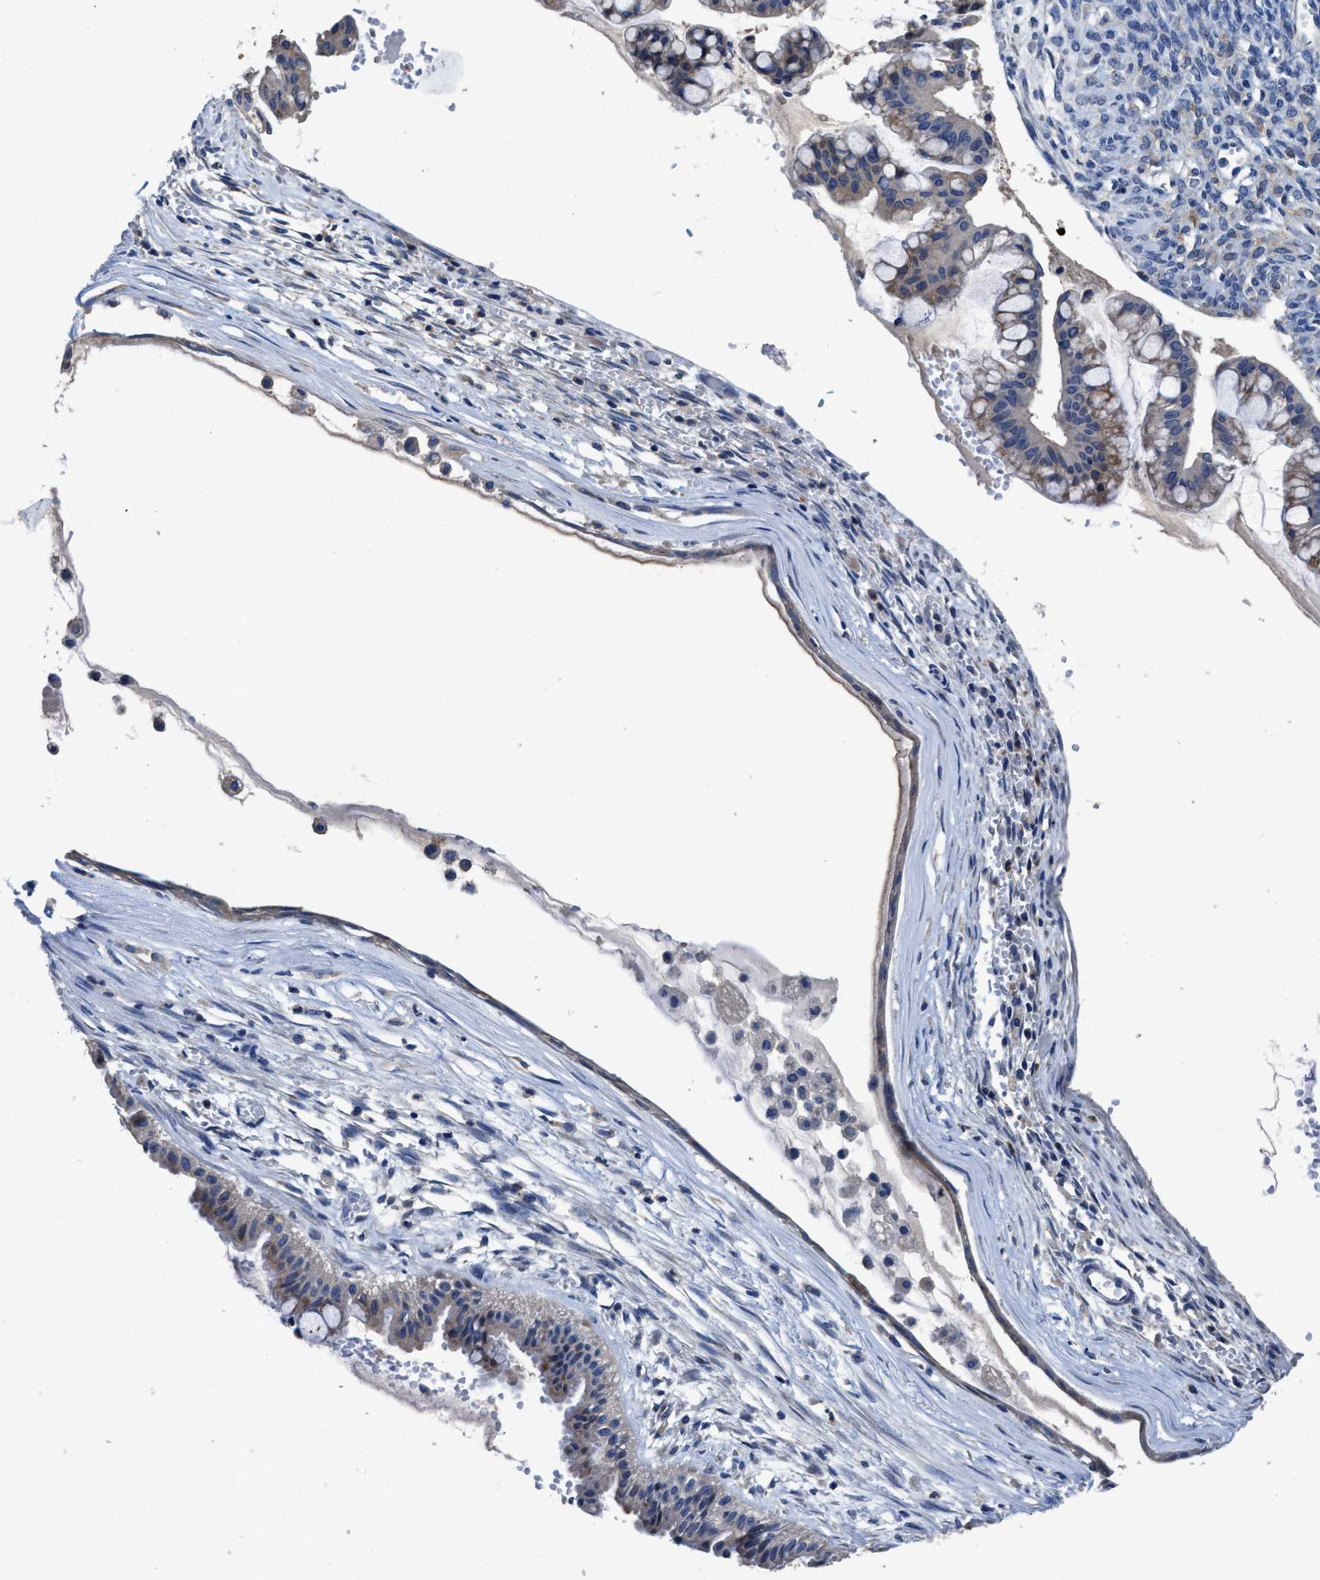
{"staining": {"intensity": "weak", "quantity": "25%-75%", "location": "cytoplasmic/membranous"}, "tissue": "ovarian cancer", "cell_type": "Tumor cells", "image_type": "cancer", "snomed": [{"axis": "morphology", "description": "Cystadenocarcinoma, mucinous, NOS"}, {"axis": "topography", "description": "Ovary"}], "caption": "IHC micrograph of neoplastic tissue: human ovarian mucinous cystadenocarcinoma stained using immunohistochemistry (IHC) demonstrates low levels of weak protein expression localized specifically in the cytoplasmic/membranous of tumor cells, appearing as a cytoplasmic/membranous brown color.", "gene": "UBR4", "patient": {"sex": "female", "age": 73}}